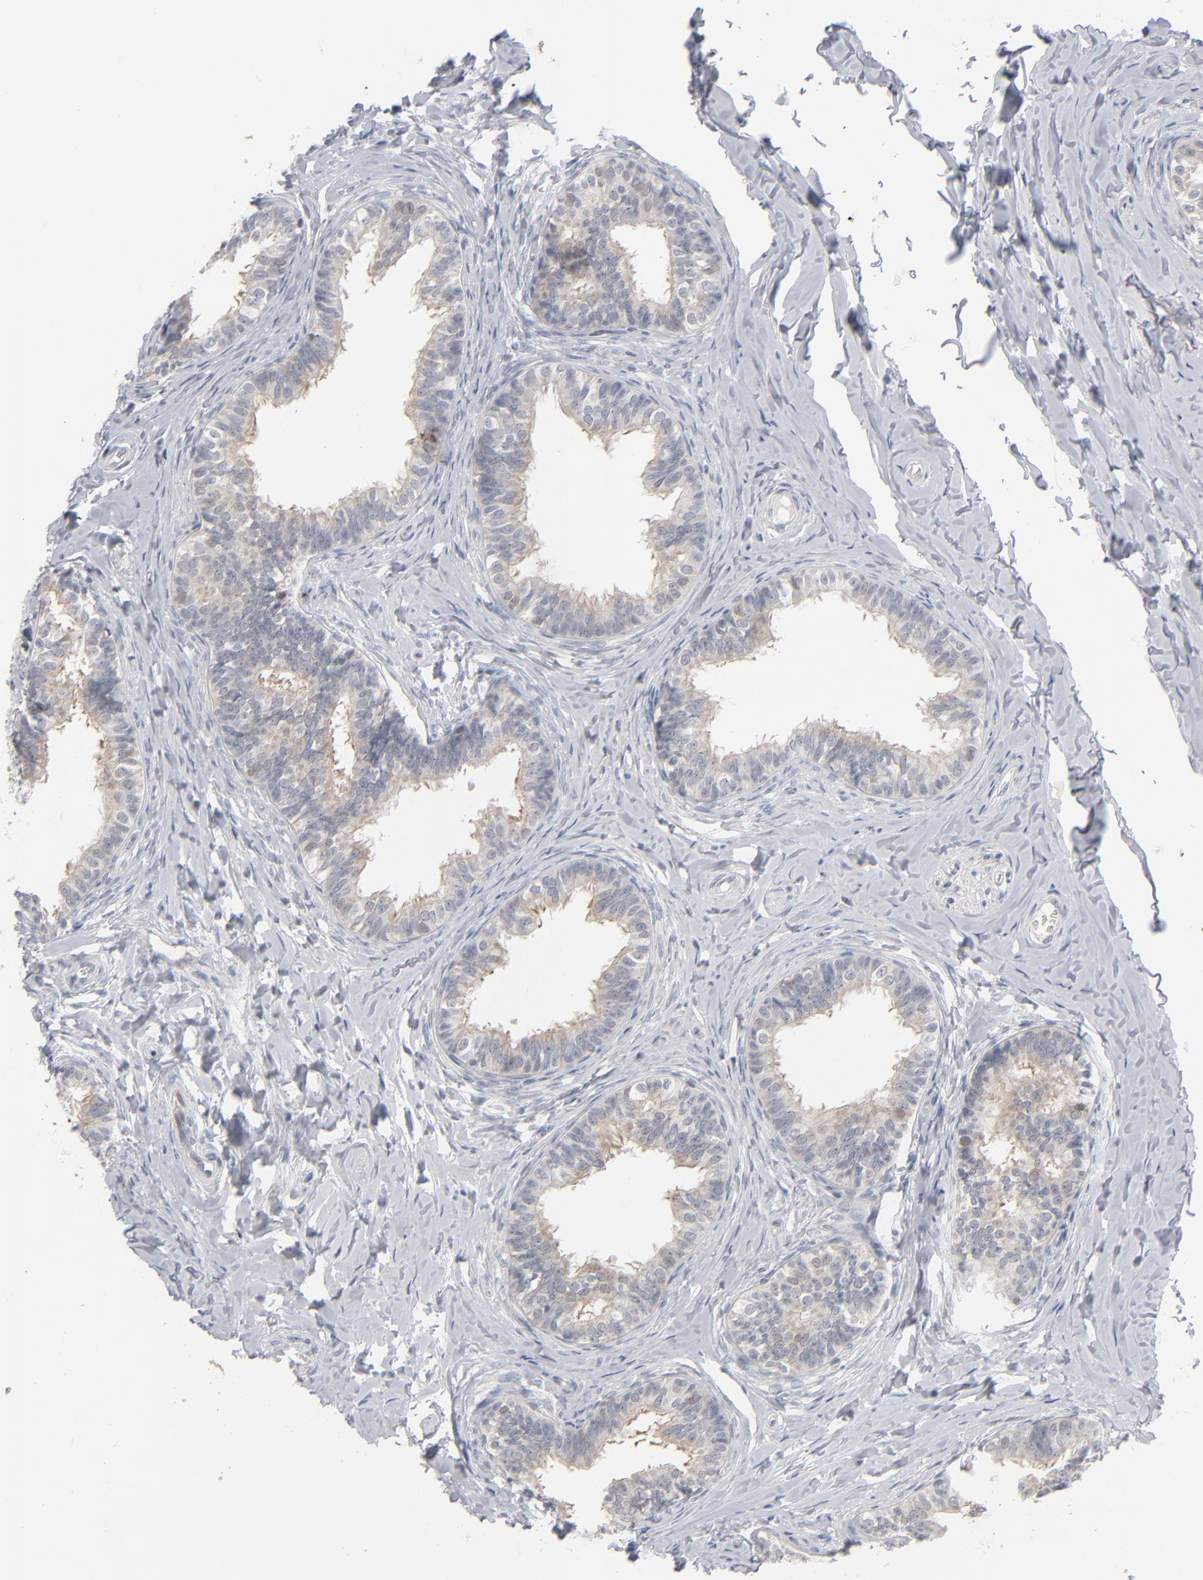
{"staining": {"intensity": "weak", "quantity": ">75%", "location": "cytoplasmic/membranous"}, "tissue": "epididymis", "cell_type": "Glandular cells", "image_type": "normal", "snomed": [{"axis": "morphology", "description": "Normal tissue, NOS"}, {"axis": "topography", "description": "Soft tissue"}, {"axis": "topography", "description": "Epididymis"}], "caption": "Unremarkable epididymis was stained to show a protein in brown. There is low levels of weak cytoplasmic/membranous positivity in approximately >75% of glandular cells.", "gene": "POF1B", "patient": {"sex": "male", "age": 26}}